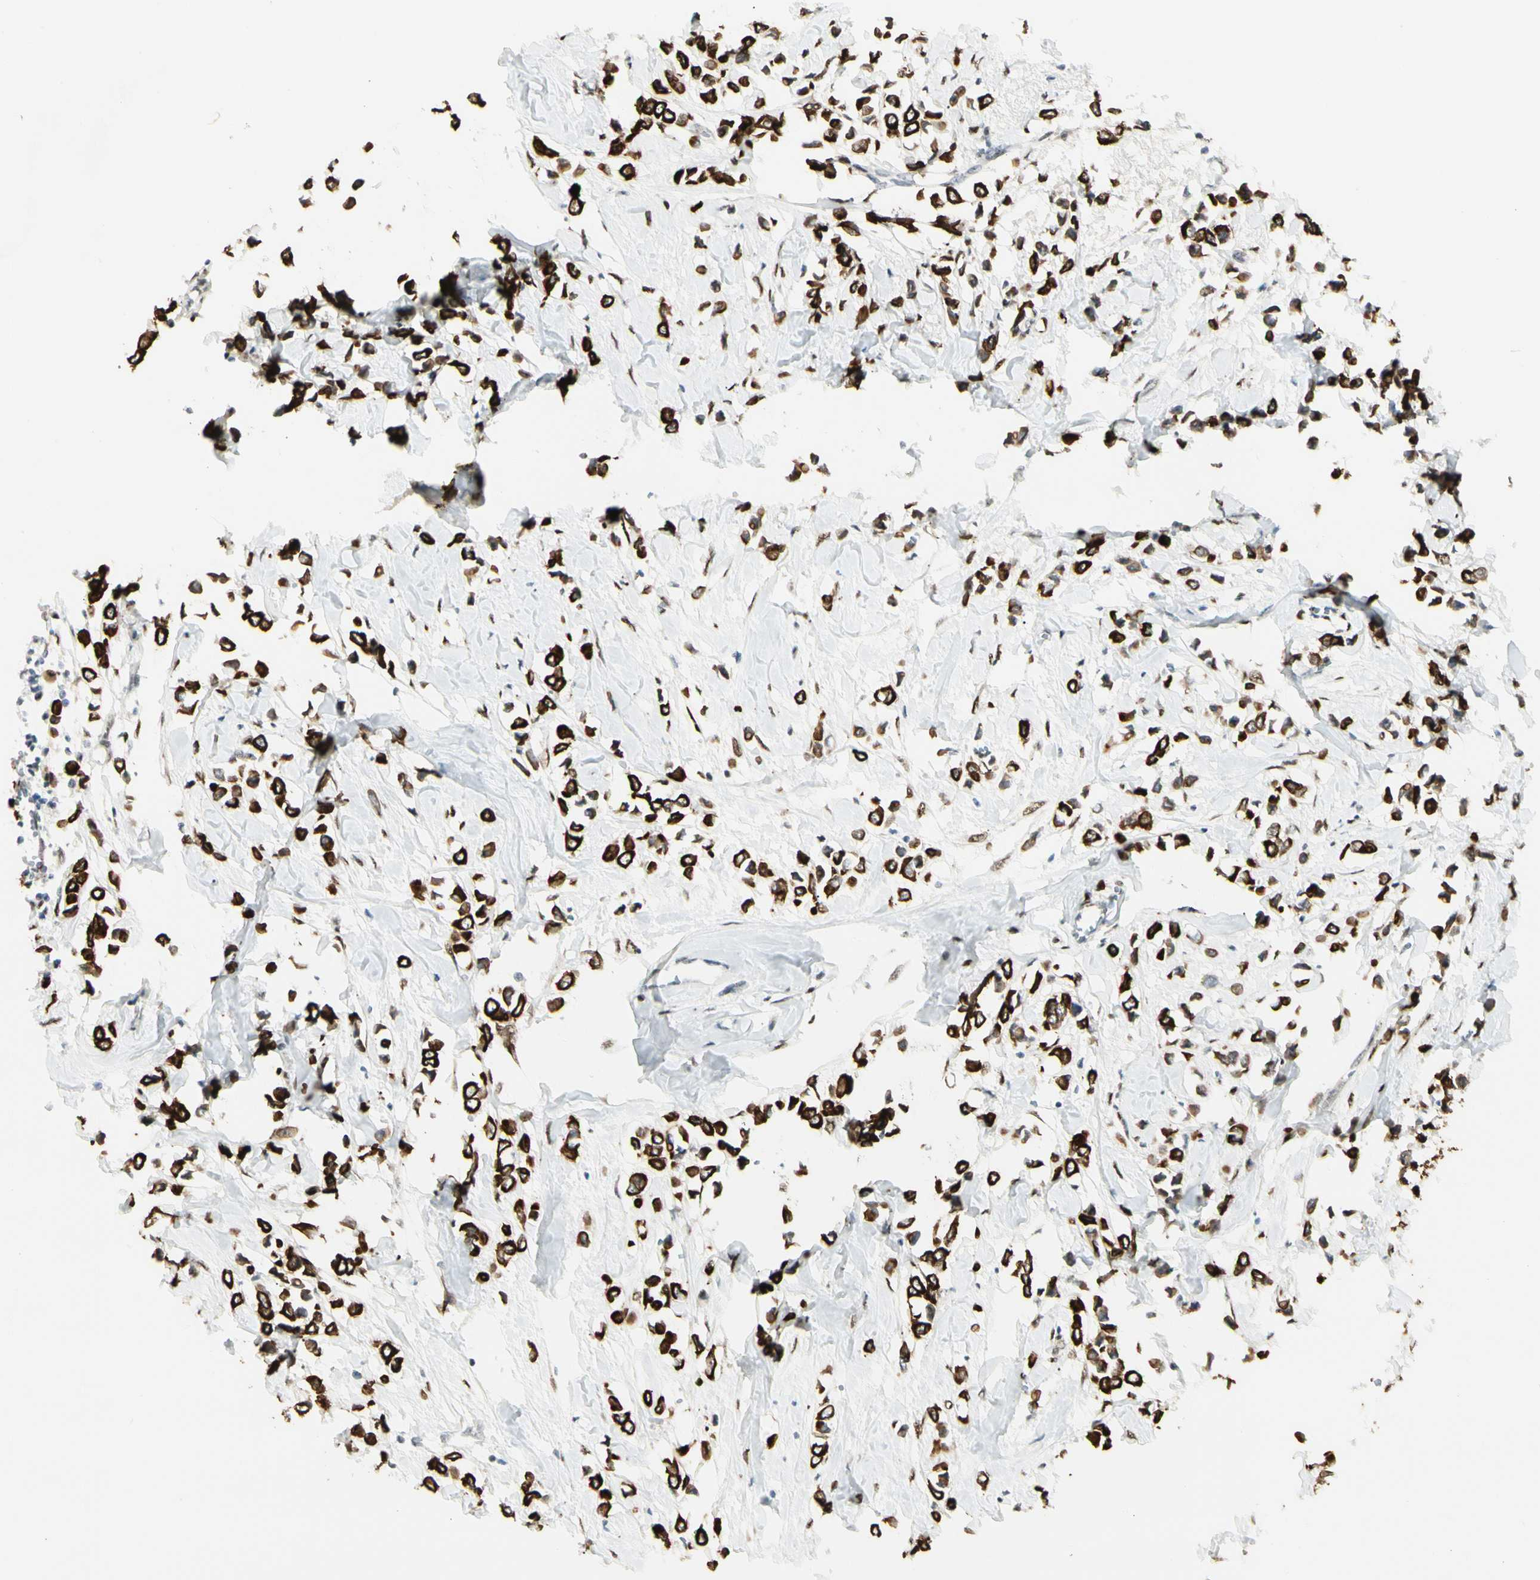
{"staining": {"intensity": "strong", "quantity": ">75%", "location": "cytoplasmic/membranous"}, "tissue": "breast cancer", "cell_type": "Tumor cells", "image_type": "cancer", "snomed": [{"axis": "morphology", "description": "Lobular carcinoma"}, {"axis": "topography", "description": "Breast"}], "caption": "Protein staining of breast lobular carcinoma tissue reveals strong cytoplasmic/membranous expression in approximately >75% of tumor cells. (brown staining indicates protein expression, while blue staining denotes nuclei).", "gene": "ATXN1", "patient": {"sex": "female", "age": 51}}